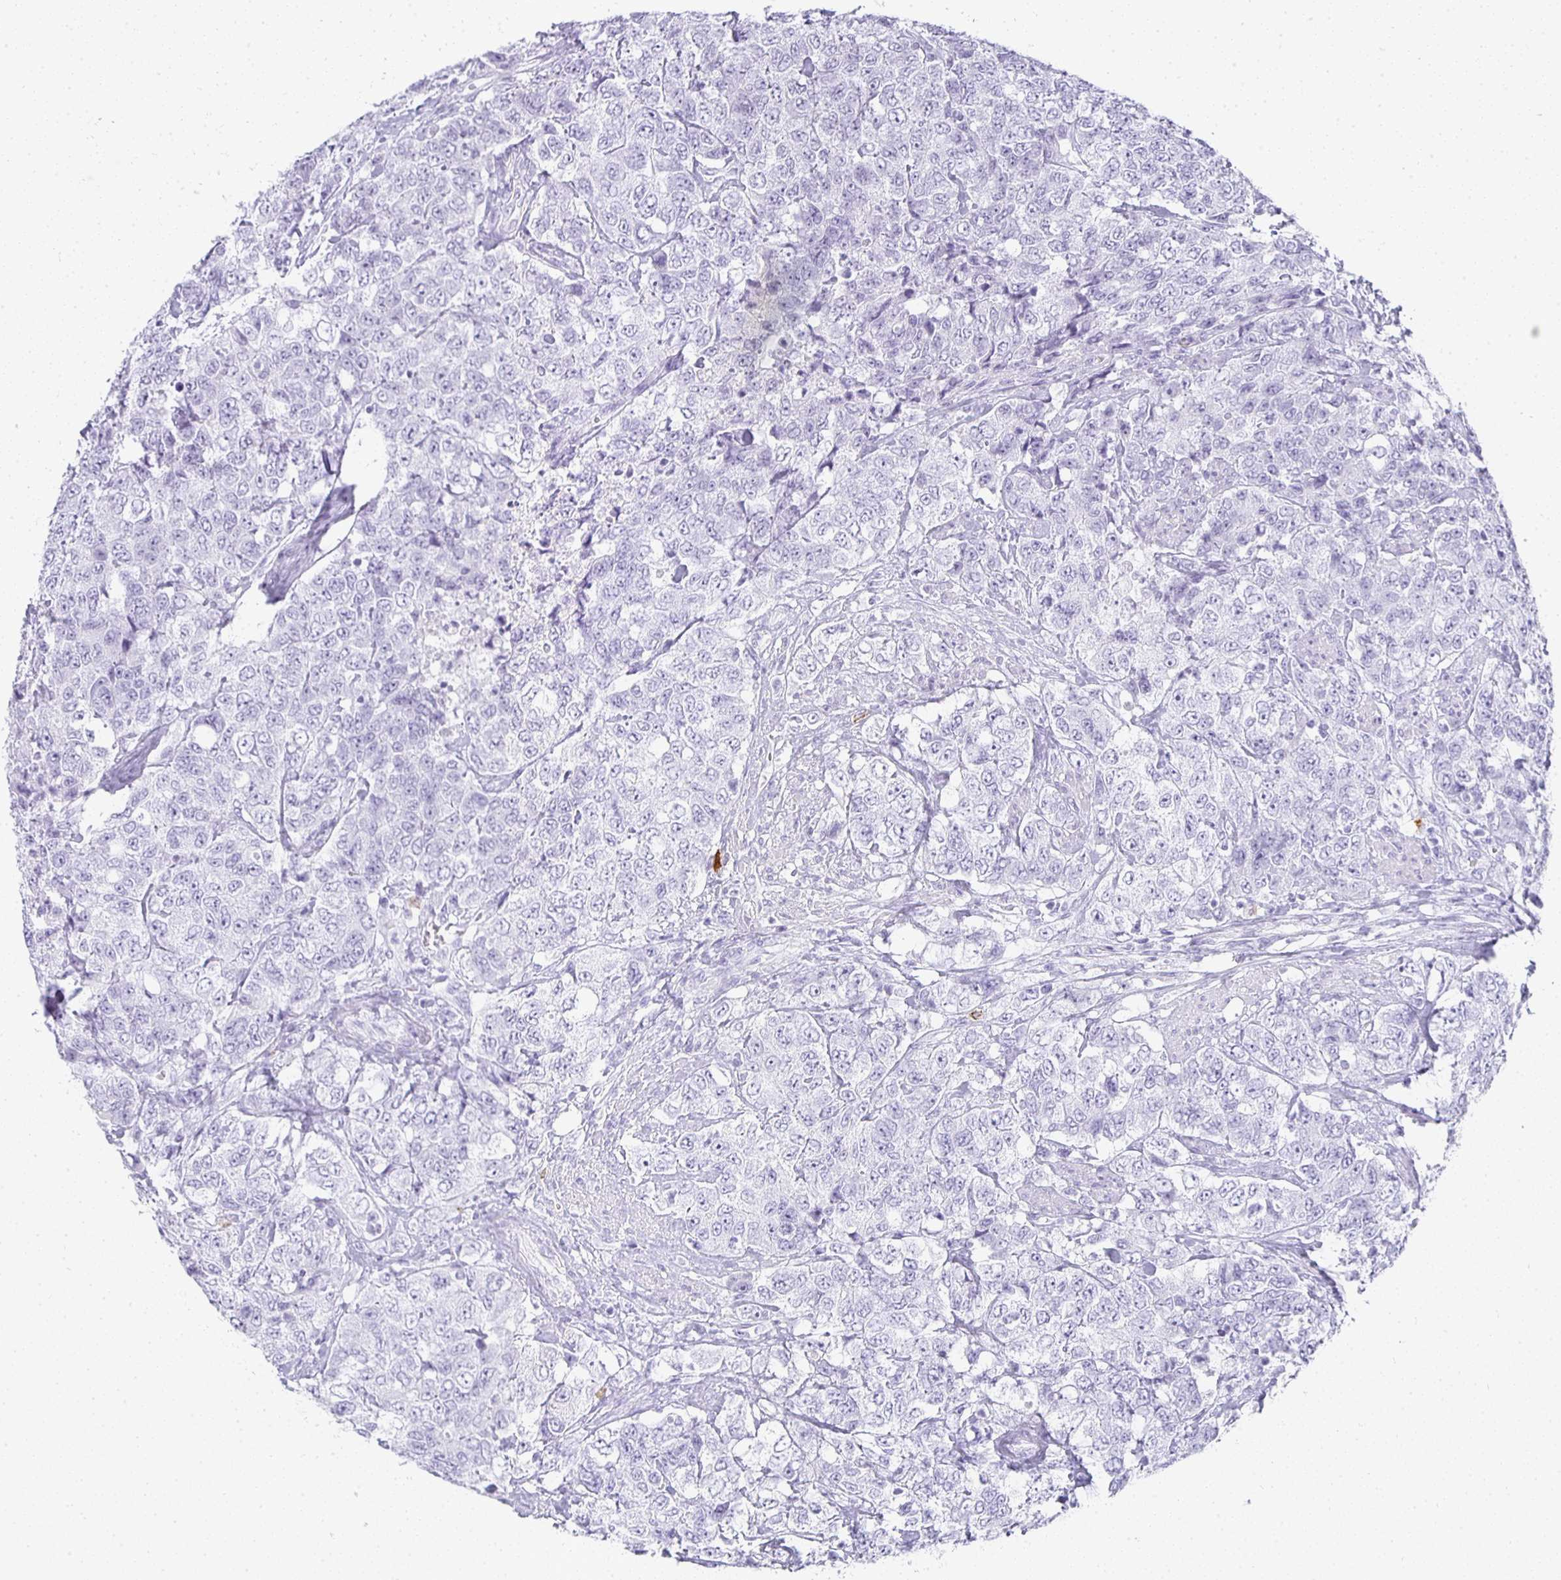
{"staining": {"intensity": "negative", "quantity": "none", "location": "none"}, "tissue": "urothelial cancer", "cell_type": "Tumor cells", "image_type": "cancer", "snomed": [{"axis": "morphology", "description": "Urothelial carcinoma, High grade"}, {"axis": "topography", "description": "Urinary bladder"}], "caption": "This histopathology image is of urothelial cancer stained with immunohistochemistry (IHC) to label a protein in brown with the nuclei are counter-stained blue. There is no staining in tumor cells.", "gene": "TPSD1", "patient": {"sex": "female", "age": 78}}